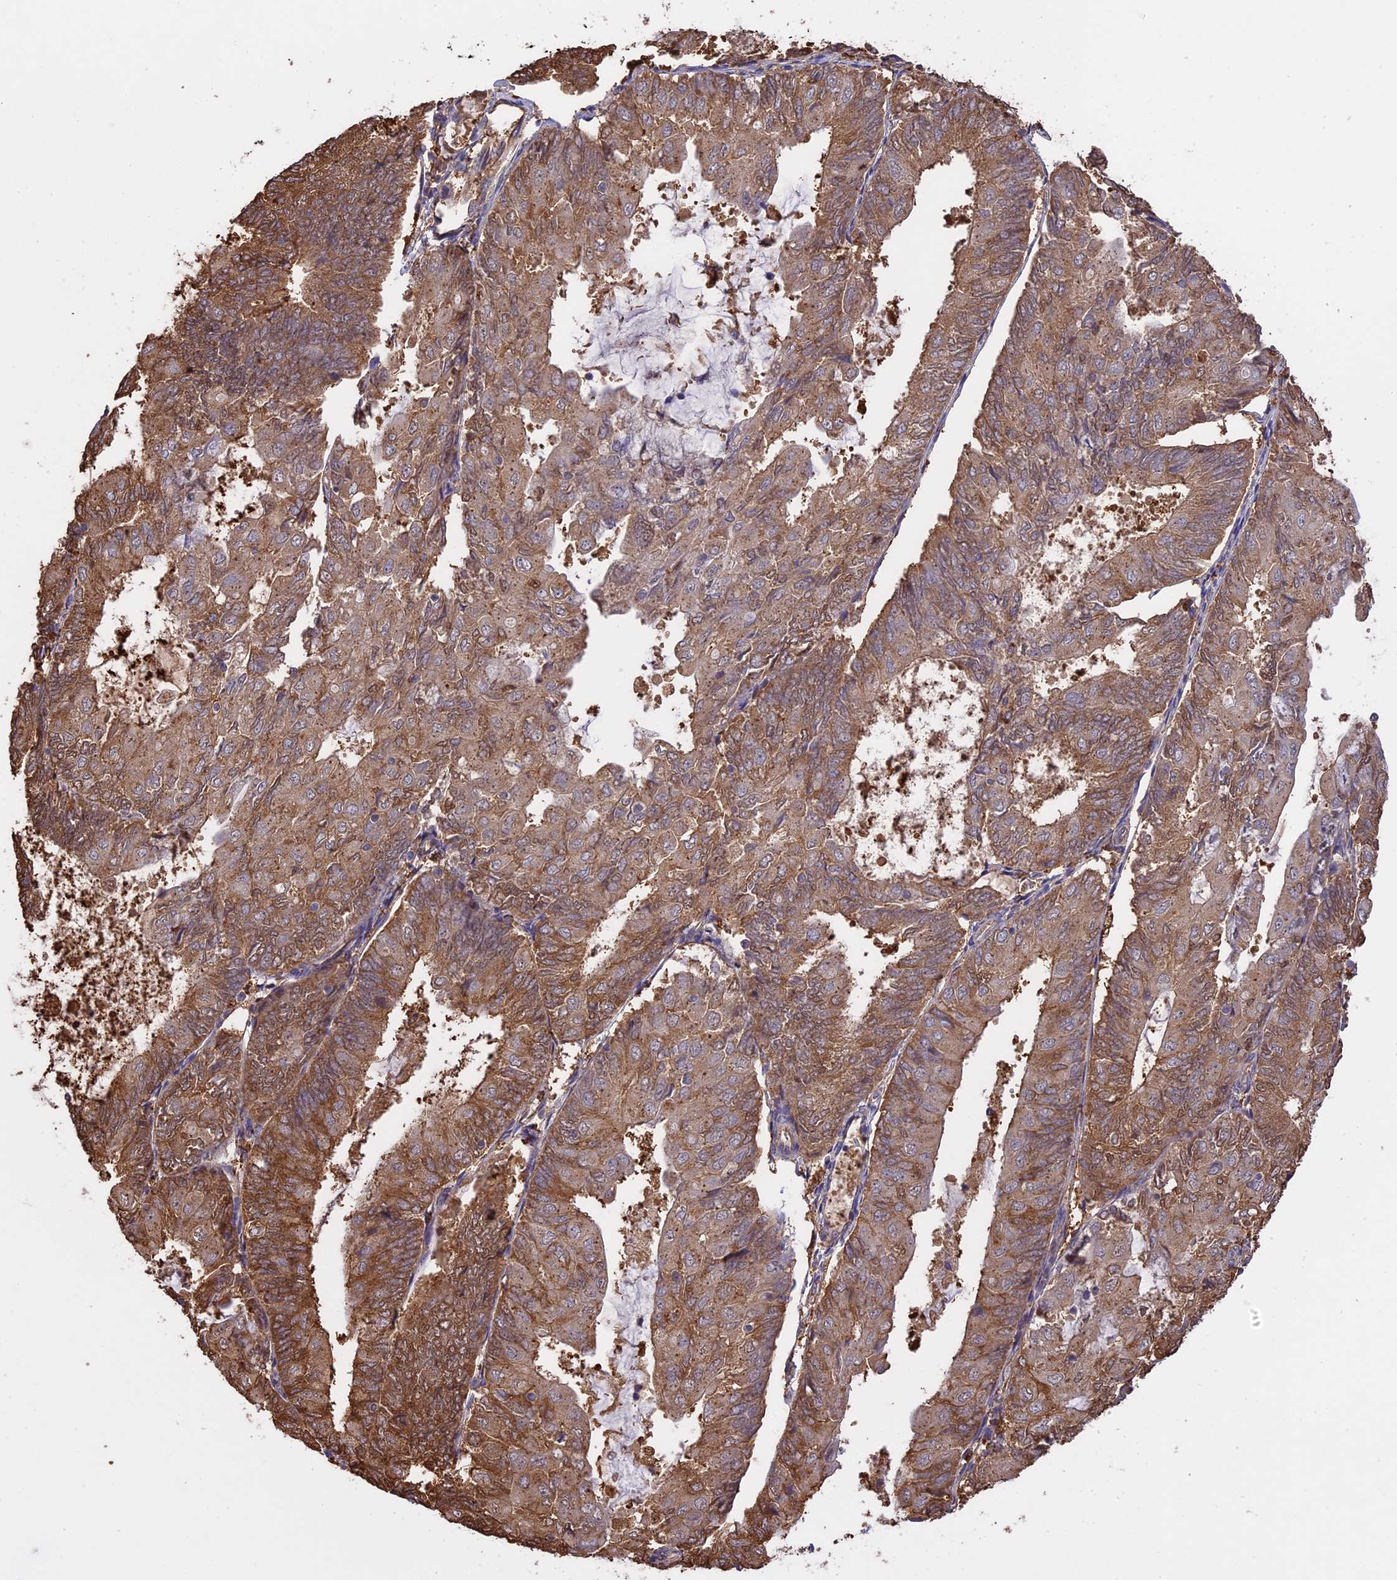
{"staining": {"intensity": "moderate", "quantity": ">75%", "location": "cytoplasmic/membranous"}, "tissue": "endometrial cancer", "cell_type": "Tumor cells", "image_type": "cancer", "snomed": [{"axis": "morphology", "description": "Adenocarcinoma, NOS"}, {"axis": "topography", "description": "Endometrium"}], "caption": "DAB immunohistochemical staining of adenocarcinoma (endometrial) reveals moderate cytoplasmic/membranous protein expression in about >75% of tumor cells.", "gene": "ARHGAP19", "patient": {"sex": "female", "age": 81}}